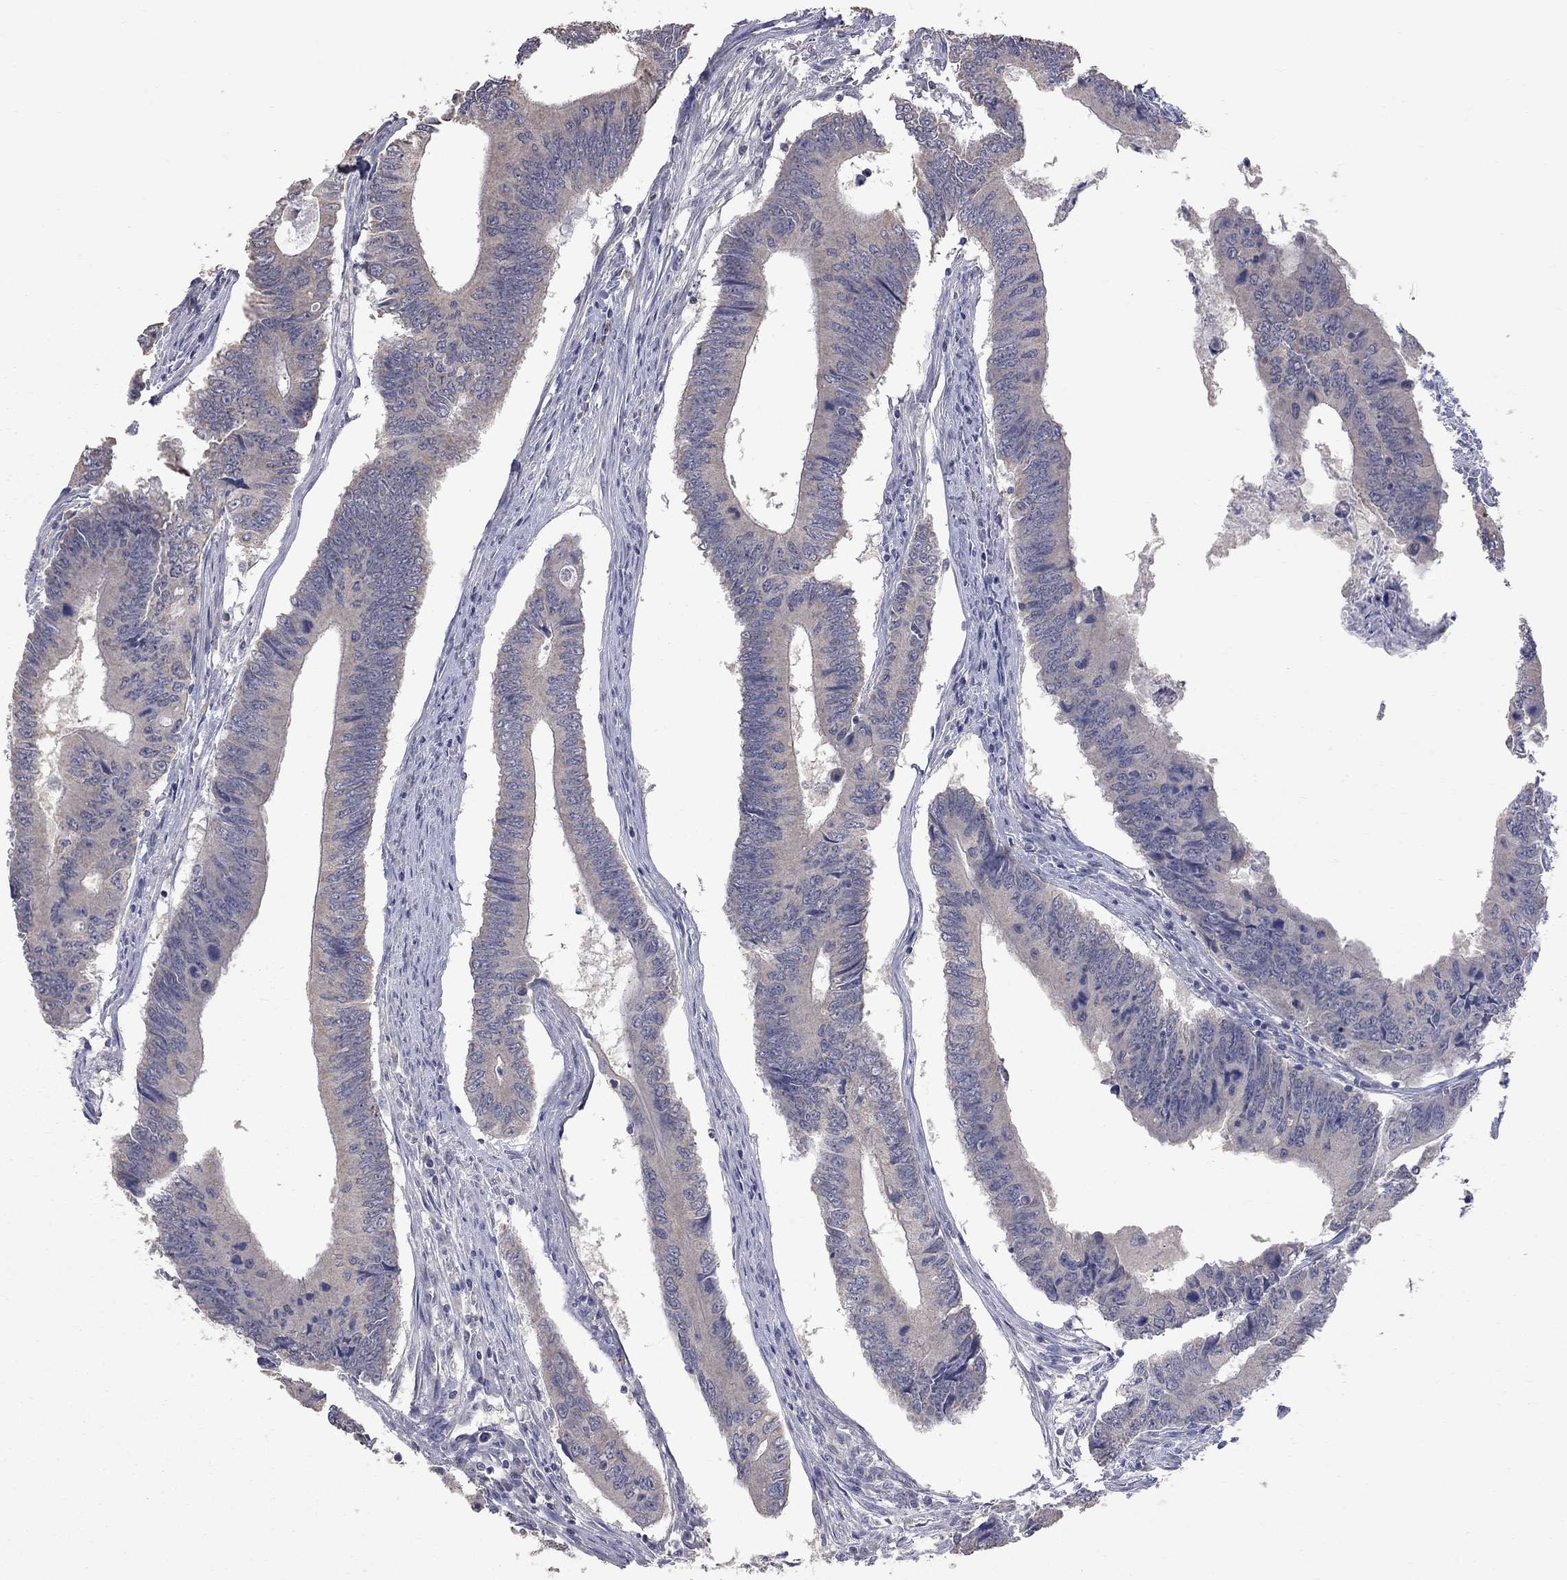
{"staining": {"intensity": "weak", "quantity": "<25%", "location": "cytoplasmic/membranous"}, "tissue": "colorectal cancer", "cell_type": "Tumor cells", "image_type": "cancer", "snomed": [{"axis": "morphology", "description": "Adenocarcinoma, NOS"}, {"axis": "topography", "description": "Colon"}], "caption": "IHC image of colorectal adenocarcinoma stained for a protein (brown), which demonstrates no positivity in tumor cells.", "gene": "HTR6", "patient": {"sex": "male", "age": 53}}